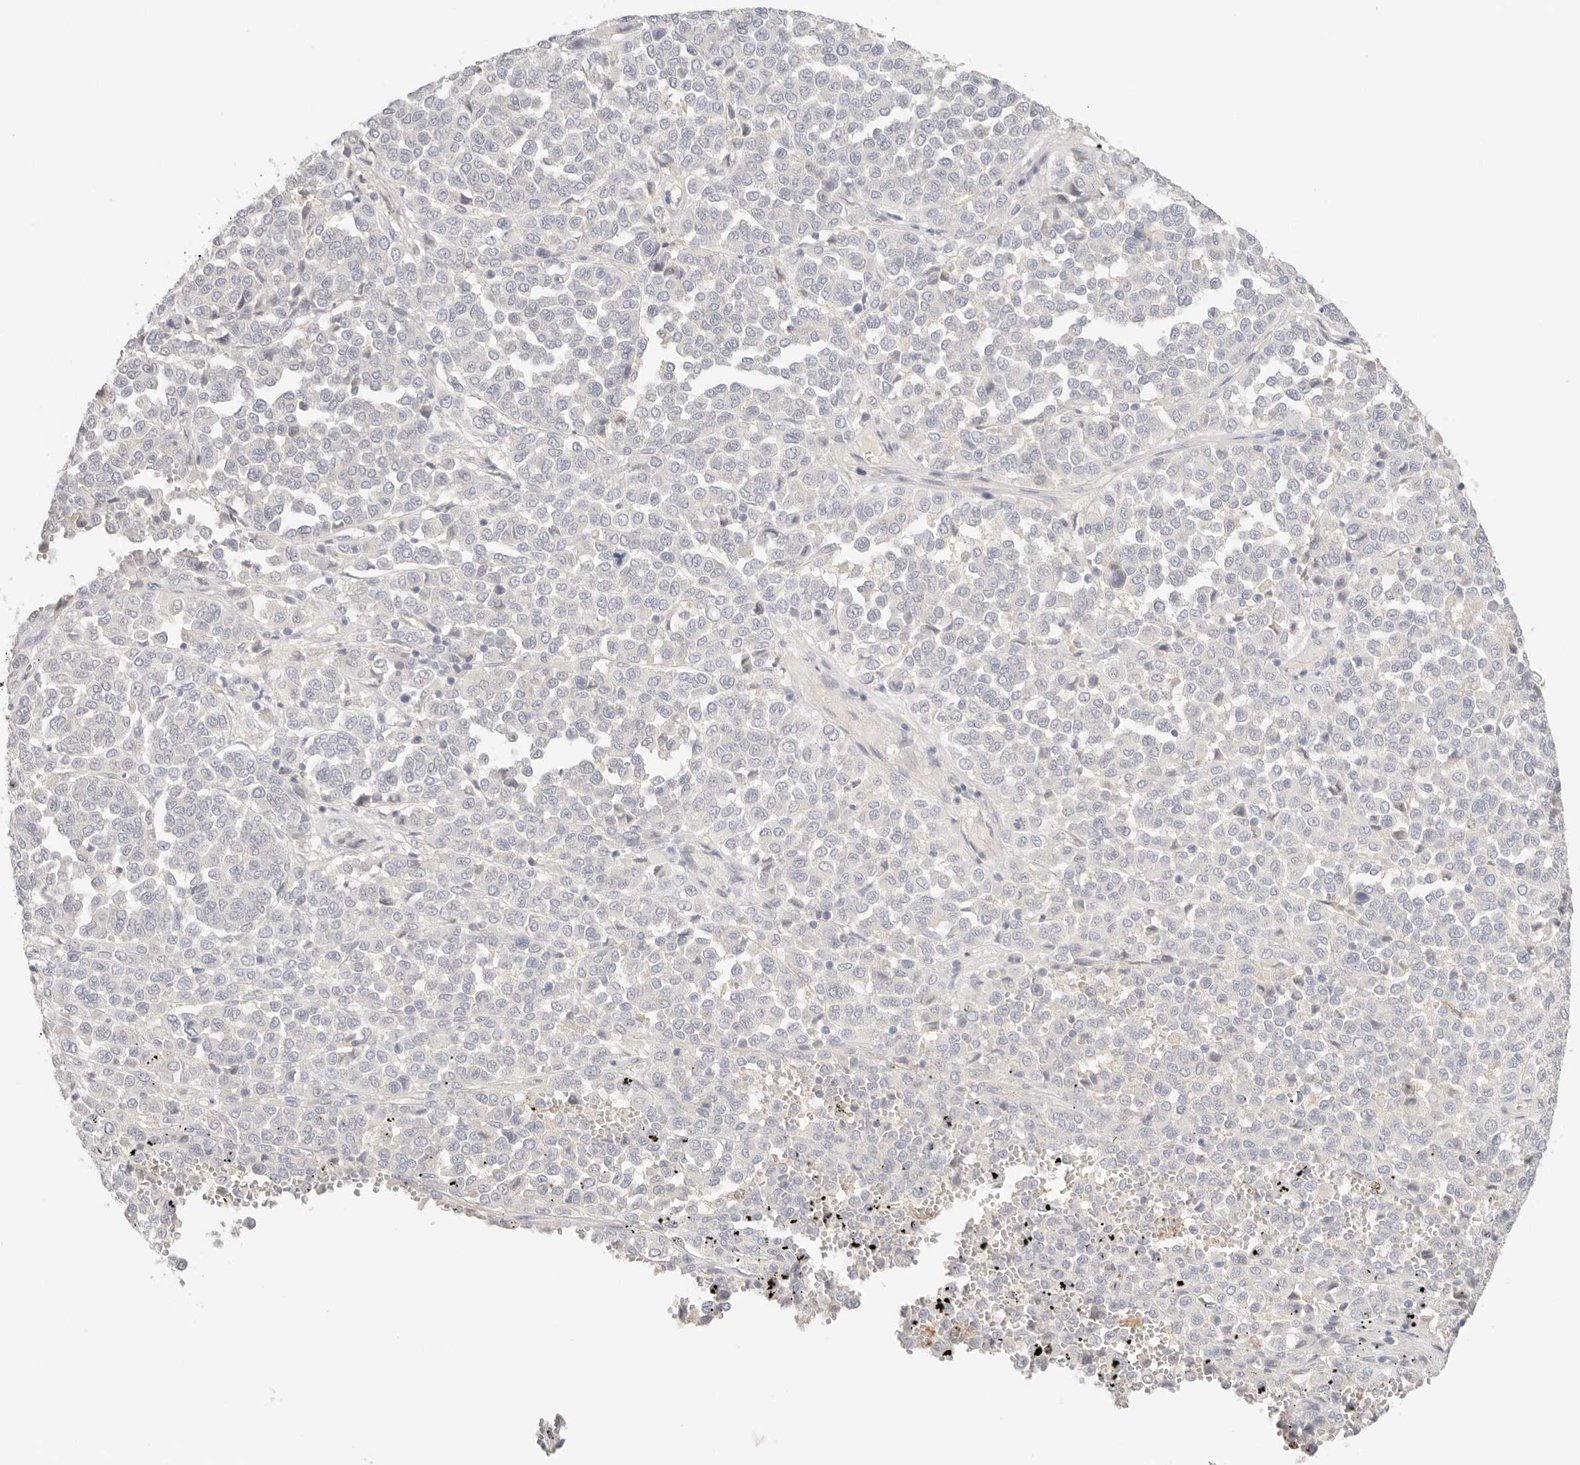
{"staining": {"intensity": "negative", "quantity": "none", "location": "none"}, "tissue": "melanoma", "cell_type": "Tumor cells", "image_type": "cancer", "snomed": [{"axis": "morphology", "description": "Malignant melanoma, Metastatic site"}, {"axis": "topography", "description": "Pancreas"}], "caption": "Malignant melanoma (metastatic site) was stained to show a protein in brown. There is no significant staining in tumor cells.", "gene": "CEP120", "patient": {"sex": "female", "age": 30}}